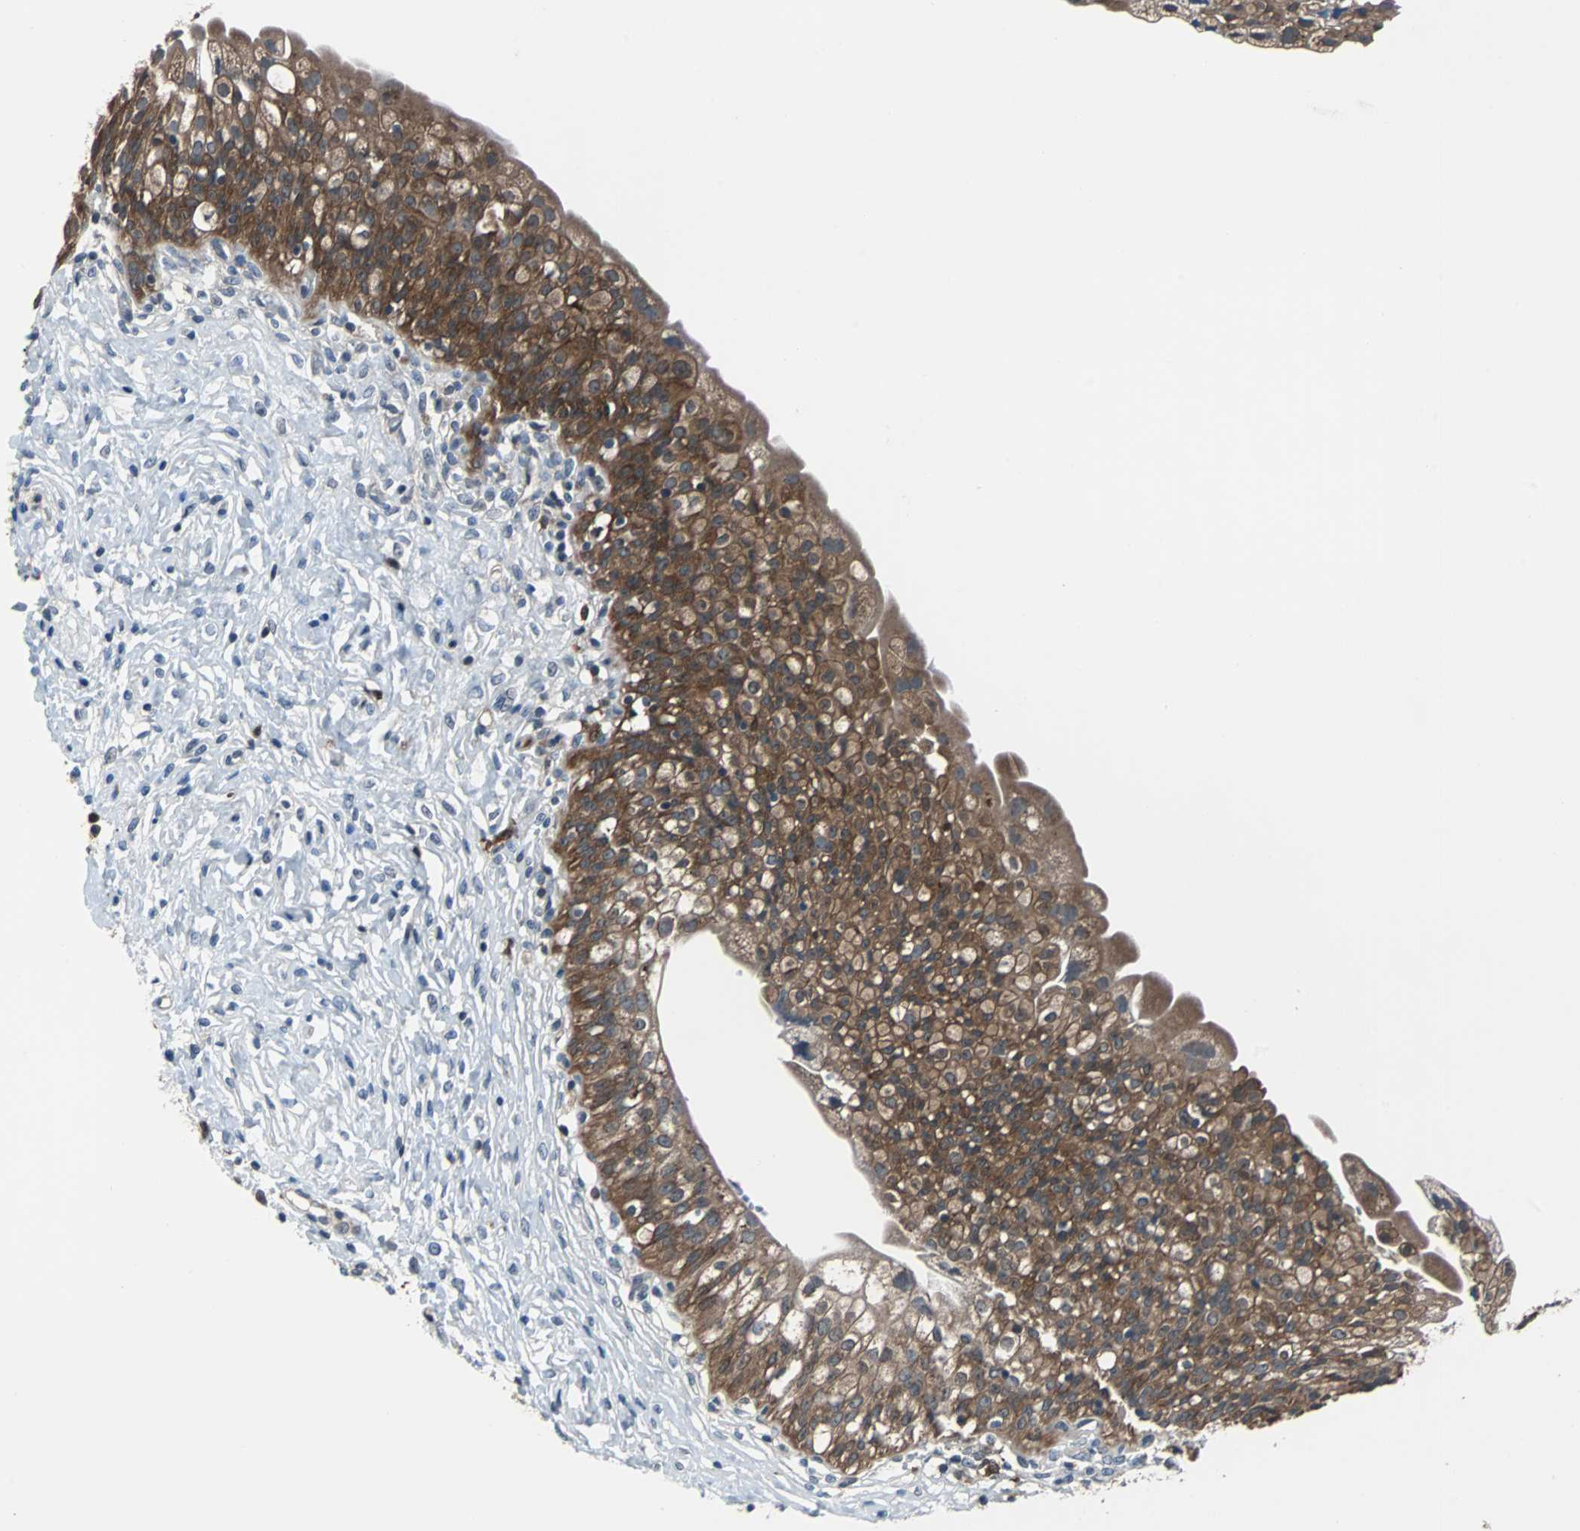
{"staining": {"intensity": "strong", "quantity": ">75%", "location": "cytoplasmic/membranous"}, "tissue": "urinary bladder", "cell_type": "Urothelial cells", "image_type": "normal", "snomed": [{"axis": "morphology", "description": "Normal tissue, NOS"}, {"axis": "morphology", "description": "Inflammation, NOS"}, {"axis": "topography", "description": "Urinary bladder"}], "caption": "Immunohistochemical staining of benign urinary bladder displays >75% levels of strong cytoplasmic/membranous protein staining in approximately >75% of urothelial cells.", "gene": "PAK1", "patient": {"sex": "female", "age": 80}}